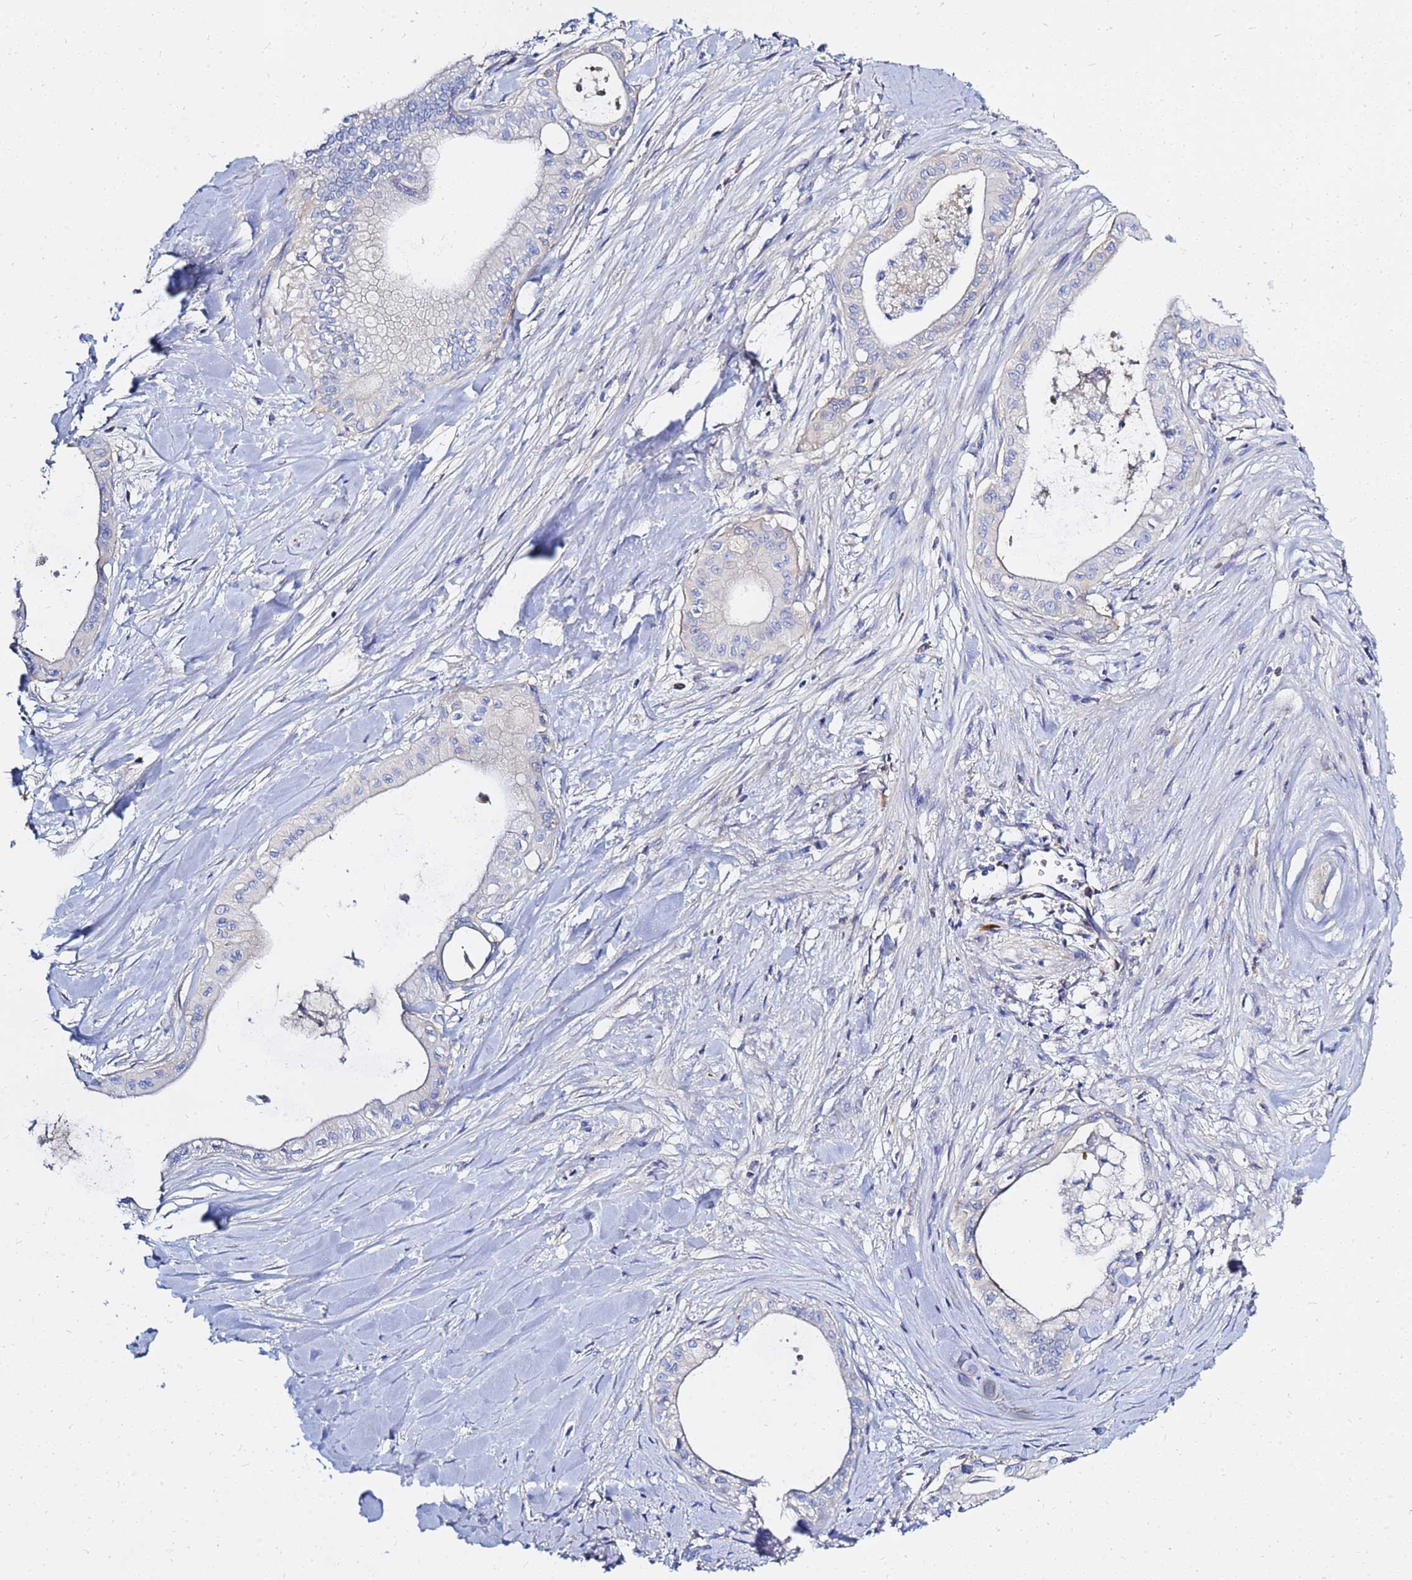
{"staining": {"intensity": "negative", "quantity": "none", "location": "none"}, "tissue": "pancreatic cancer", "cell_type": "Tumor cells", "image_type": "cancer", "snomed": [{"axis": "morphology", "description": "Adenocarcinoma, NOS"}, {"axis": "topography", "description": "Pancreas"}], "caption": "Protein analysis of adenocarcinoma (pancreatic) reveals no significant positivity in tumor cells.", "gene": "ZNF552", "patient": {"sex": "male", "age": 78}}